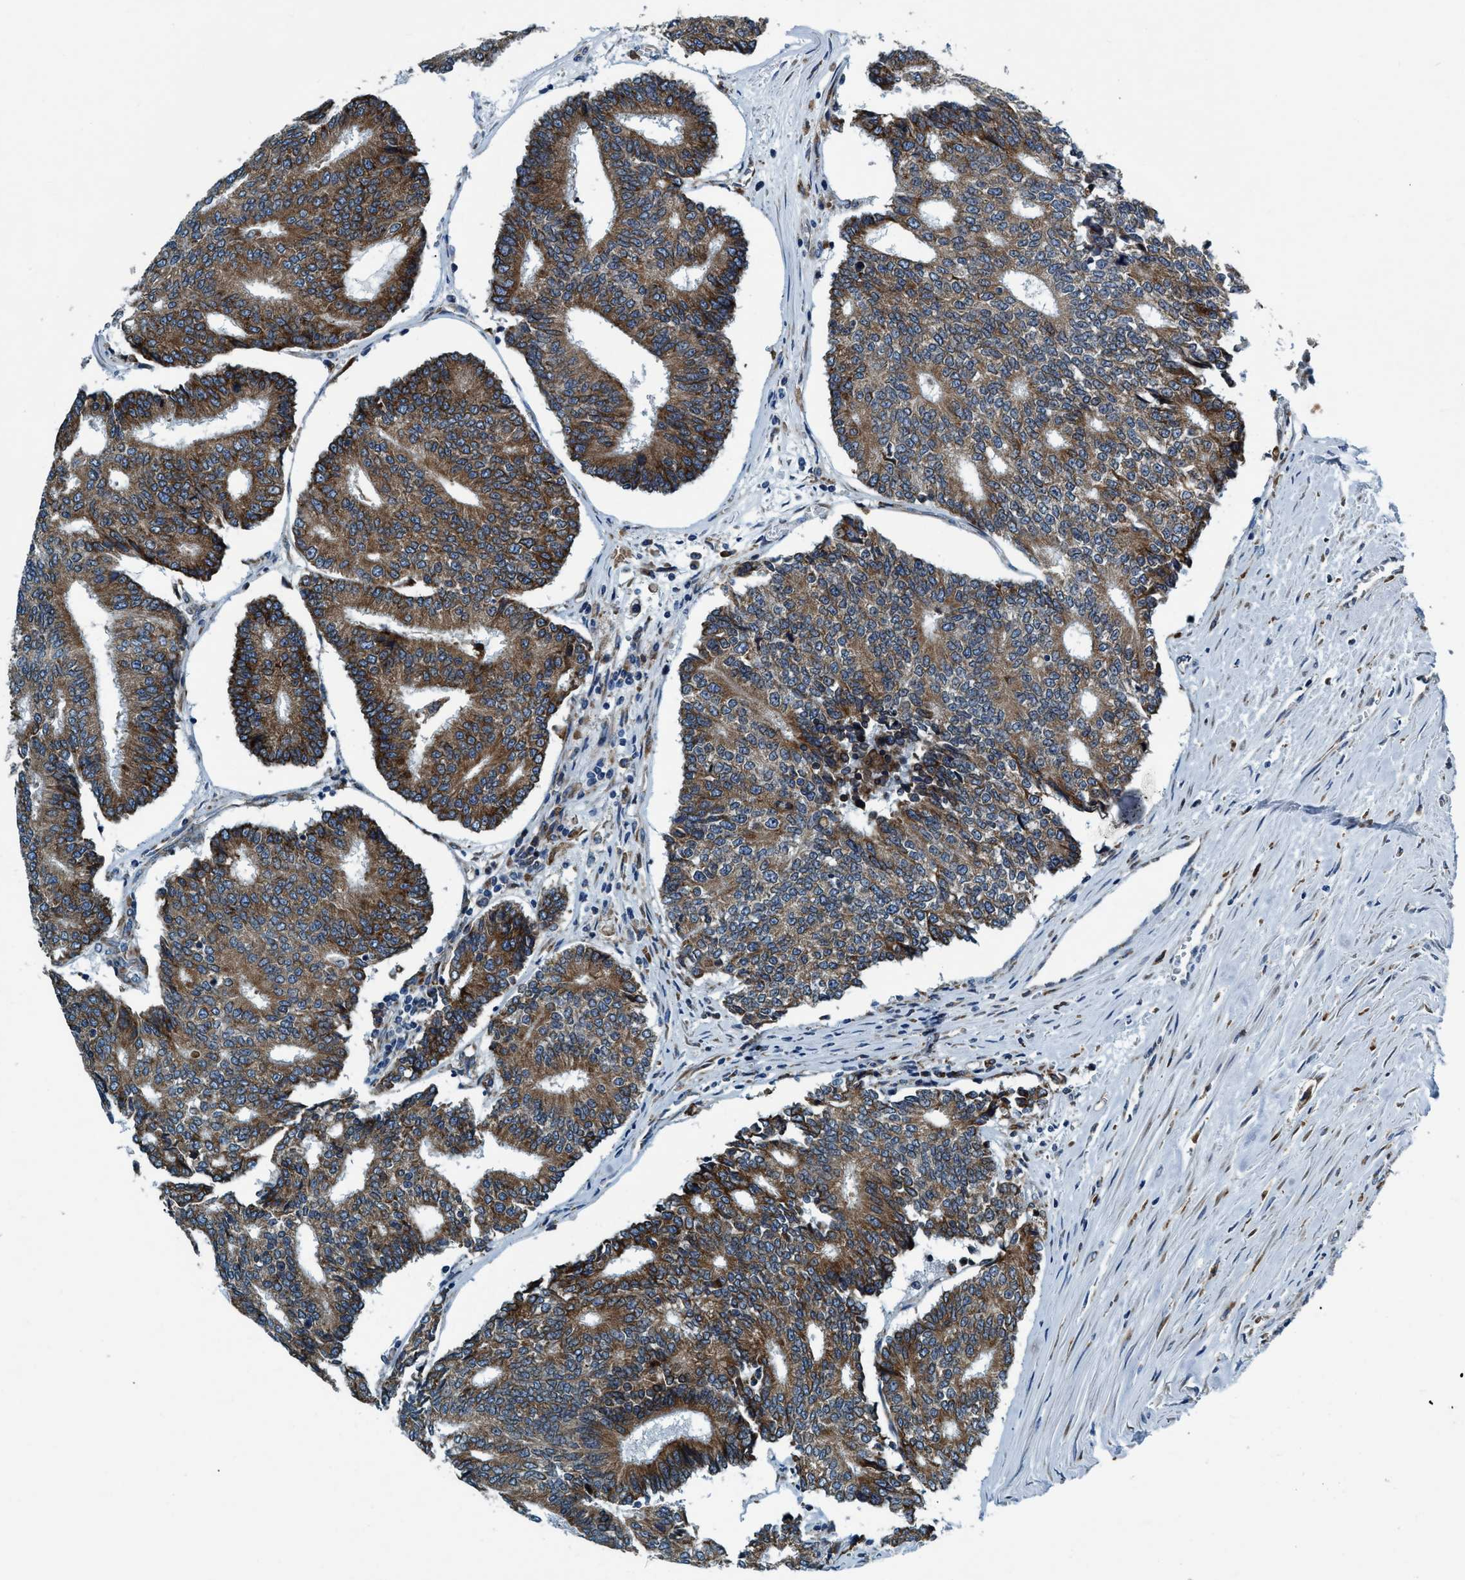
{"staining": {"intensity": "strong", "quantity": ">75%", "location": "cytoplasmic/membranous"}, "tissue": "prostate cancer", "cell_type": "Tumor cells", "image_type": "cancer", "snomed": [{"axis": "morphology", "description": "Adenocarcinoma, High grade"}, {"axis": "topography", "description": "Prostate"}], "caption": "Prostate cancer tissue reveals strong cytoplasmic/membranous staining in about >75% of tumor cells, visualized by immunohistochemistry.", "gene": "ARMC9", "patient": {"sex": "male", "age": 55}}